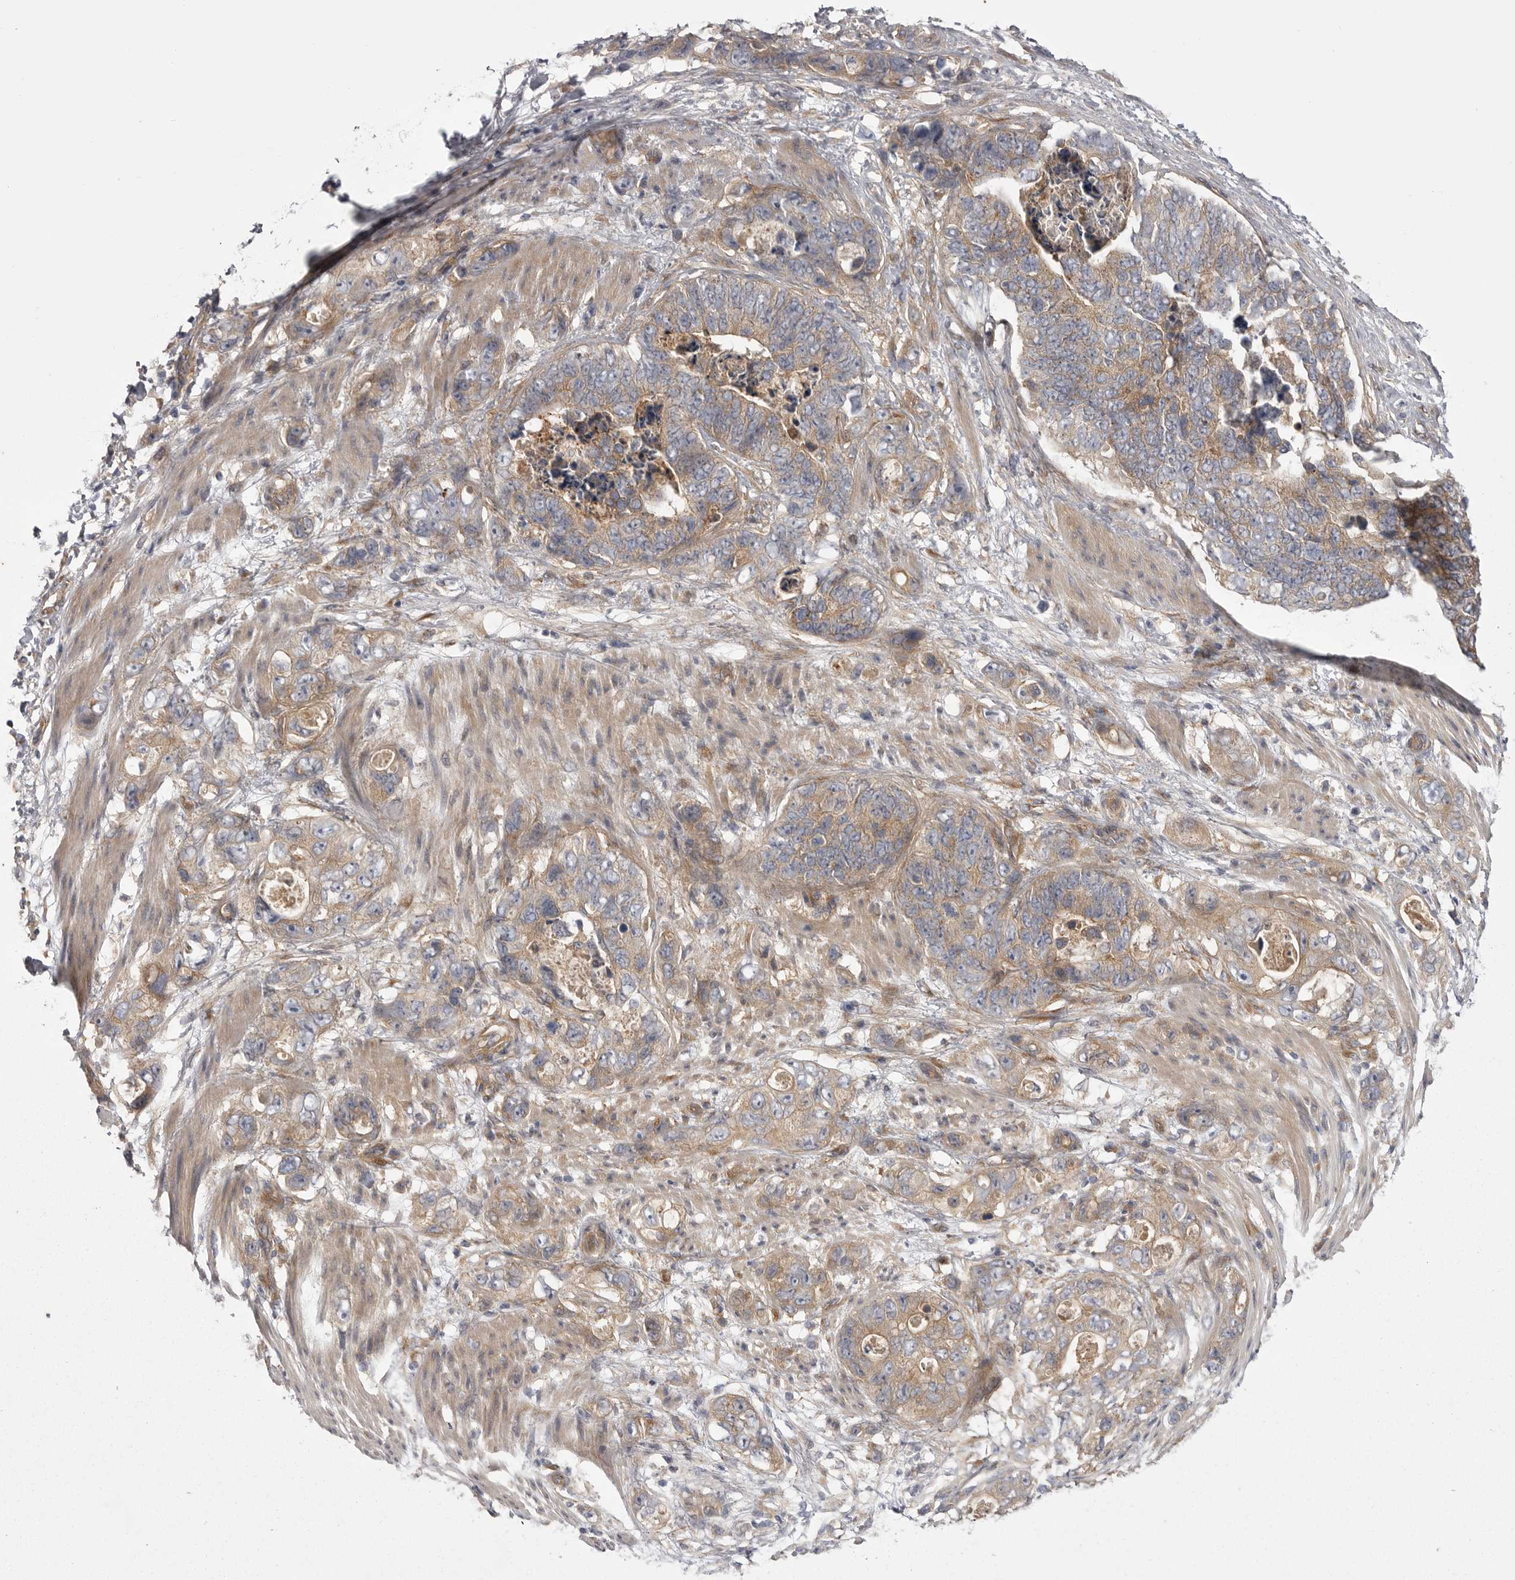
{"staining": {"intensity": "weak", "quantity": "25%-75%", "location": "cytoplasmic/membranous"}, "tissue": "stomach cancer", "cell_type": "Tumor cells", "image_type": "cancer", "snomed": [{"axis": "morphology", "description": "Normal tissue, NOS"}, {"axis": "morphology", "description": "Adenocarcinoma, NOS"}, {"axis": "topography", "description": "Stomach"}], "caption": "Immunohistochemistry (IHC) of human stomach cancer (adenocarcinoma) displays low levels of weak cytoplasmic/membranous positivity in approximately 25%-75% of tumor cells. The staining is performed using DAB brown chromogen to label protein expression. The nuclei are counter-stained blue using hematoxylin.", "gene": "OSBPL9", "patient": {"sex": "female", "age": 89}}